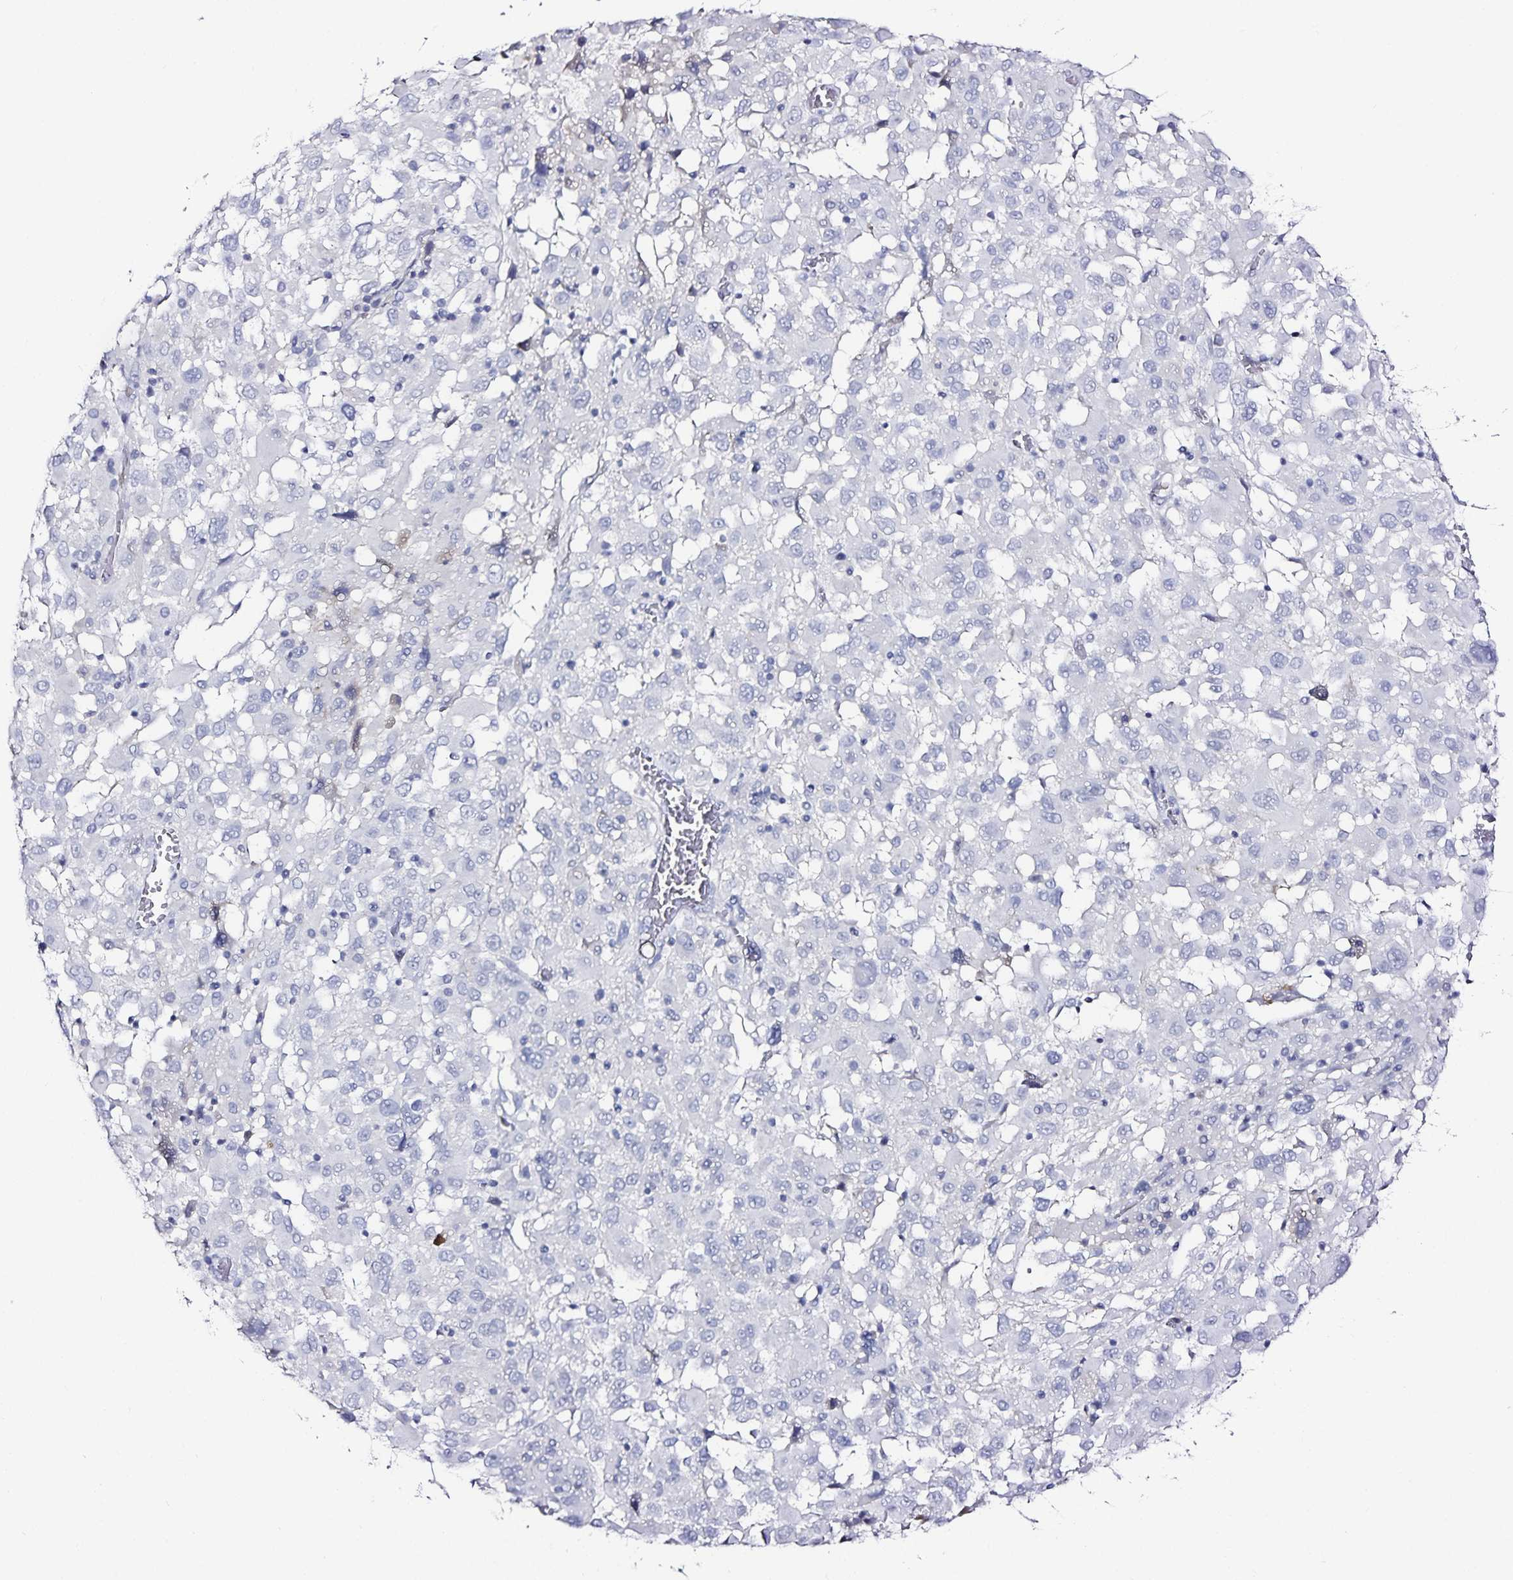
{"staining": {"intensity": "negative", "quantity": "none", "location": "none"}, "tissue": "melanoma", "cell_type": "Tumor cells", "image_type": "cancer", "snomed": [{"axis": "morphology", "description": "Malignant melanoma, Metastatic site"}, {"axis": "topography", "description": "Soft tissue"}], "caption": "This photomicrograph is of melanoma stained with IHC to label a protein in brown with the nuclei are counter-stained blue. There is no expression in tumor cells. (Stains: DAB immunohistochemistry (IHC) with hematoxylin counter stain, Microscopy: brightfield microscopy at high magnification).", "gene": "TTR", "patient": {"sex": "male", "age": 50}}